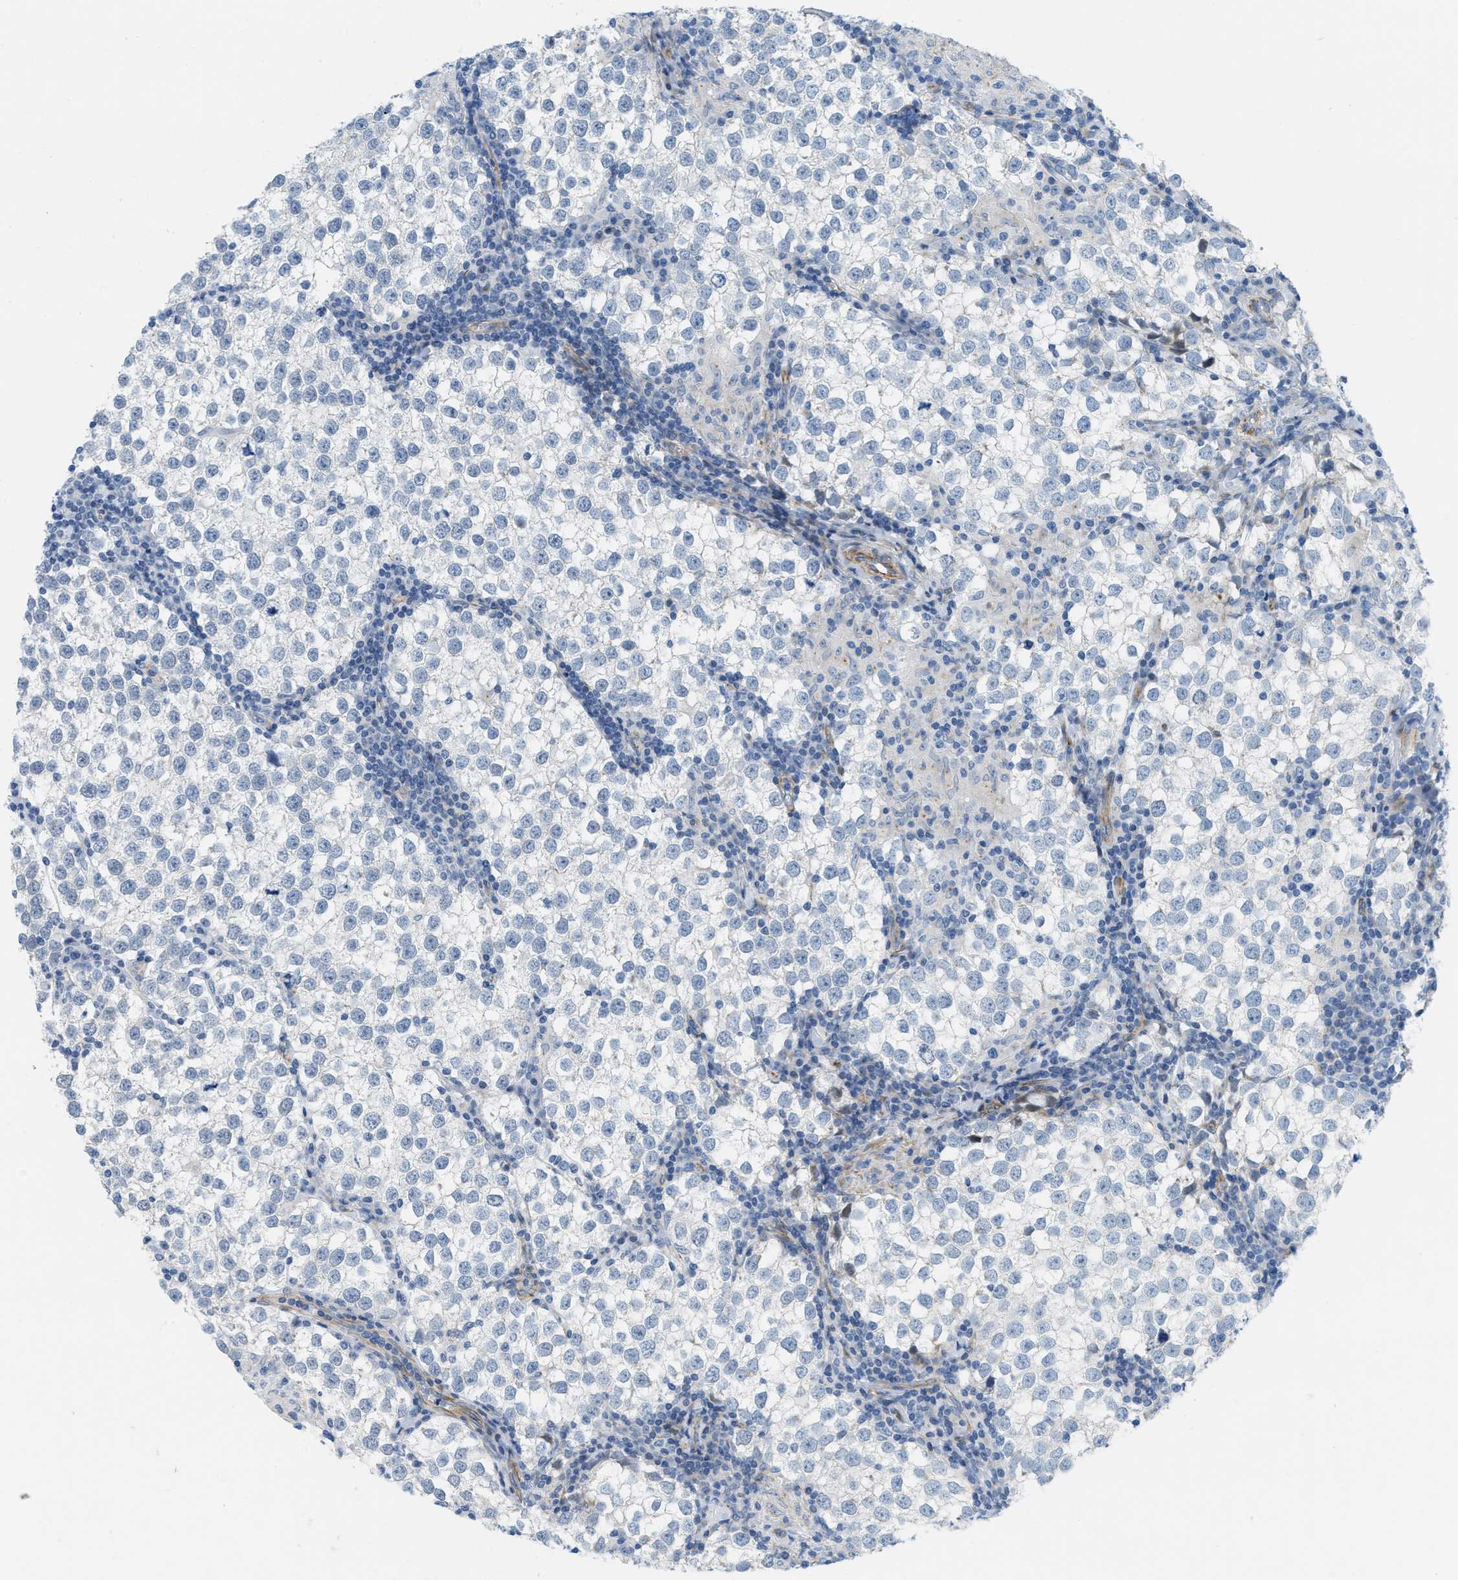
{"staining": {"intensity": "negative", "quantity": "none", "location": "none"}, "tissue": "testis cancer", "cell_type": "Tumor cells", "image_type": "cancer", "snomed": [{"axis": "morphology", "description": "Seminoma, NOS"}, {"axis": "morphology", "description": "Carcinoma, Embryonal, NOS"}, {"axis": "topography", "description": "Testis"}], "caption": "Immunohistochemistry micrograph of testis seminoma stained for a protein (brown), which shows no staining in tumor cells.", "gene": "SLC12A1", "patient": {"sex": "male", "age": 36}}